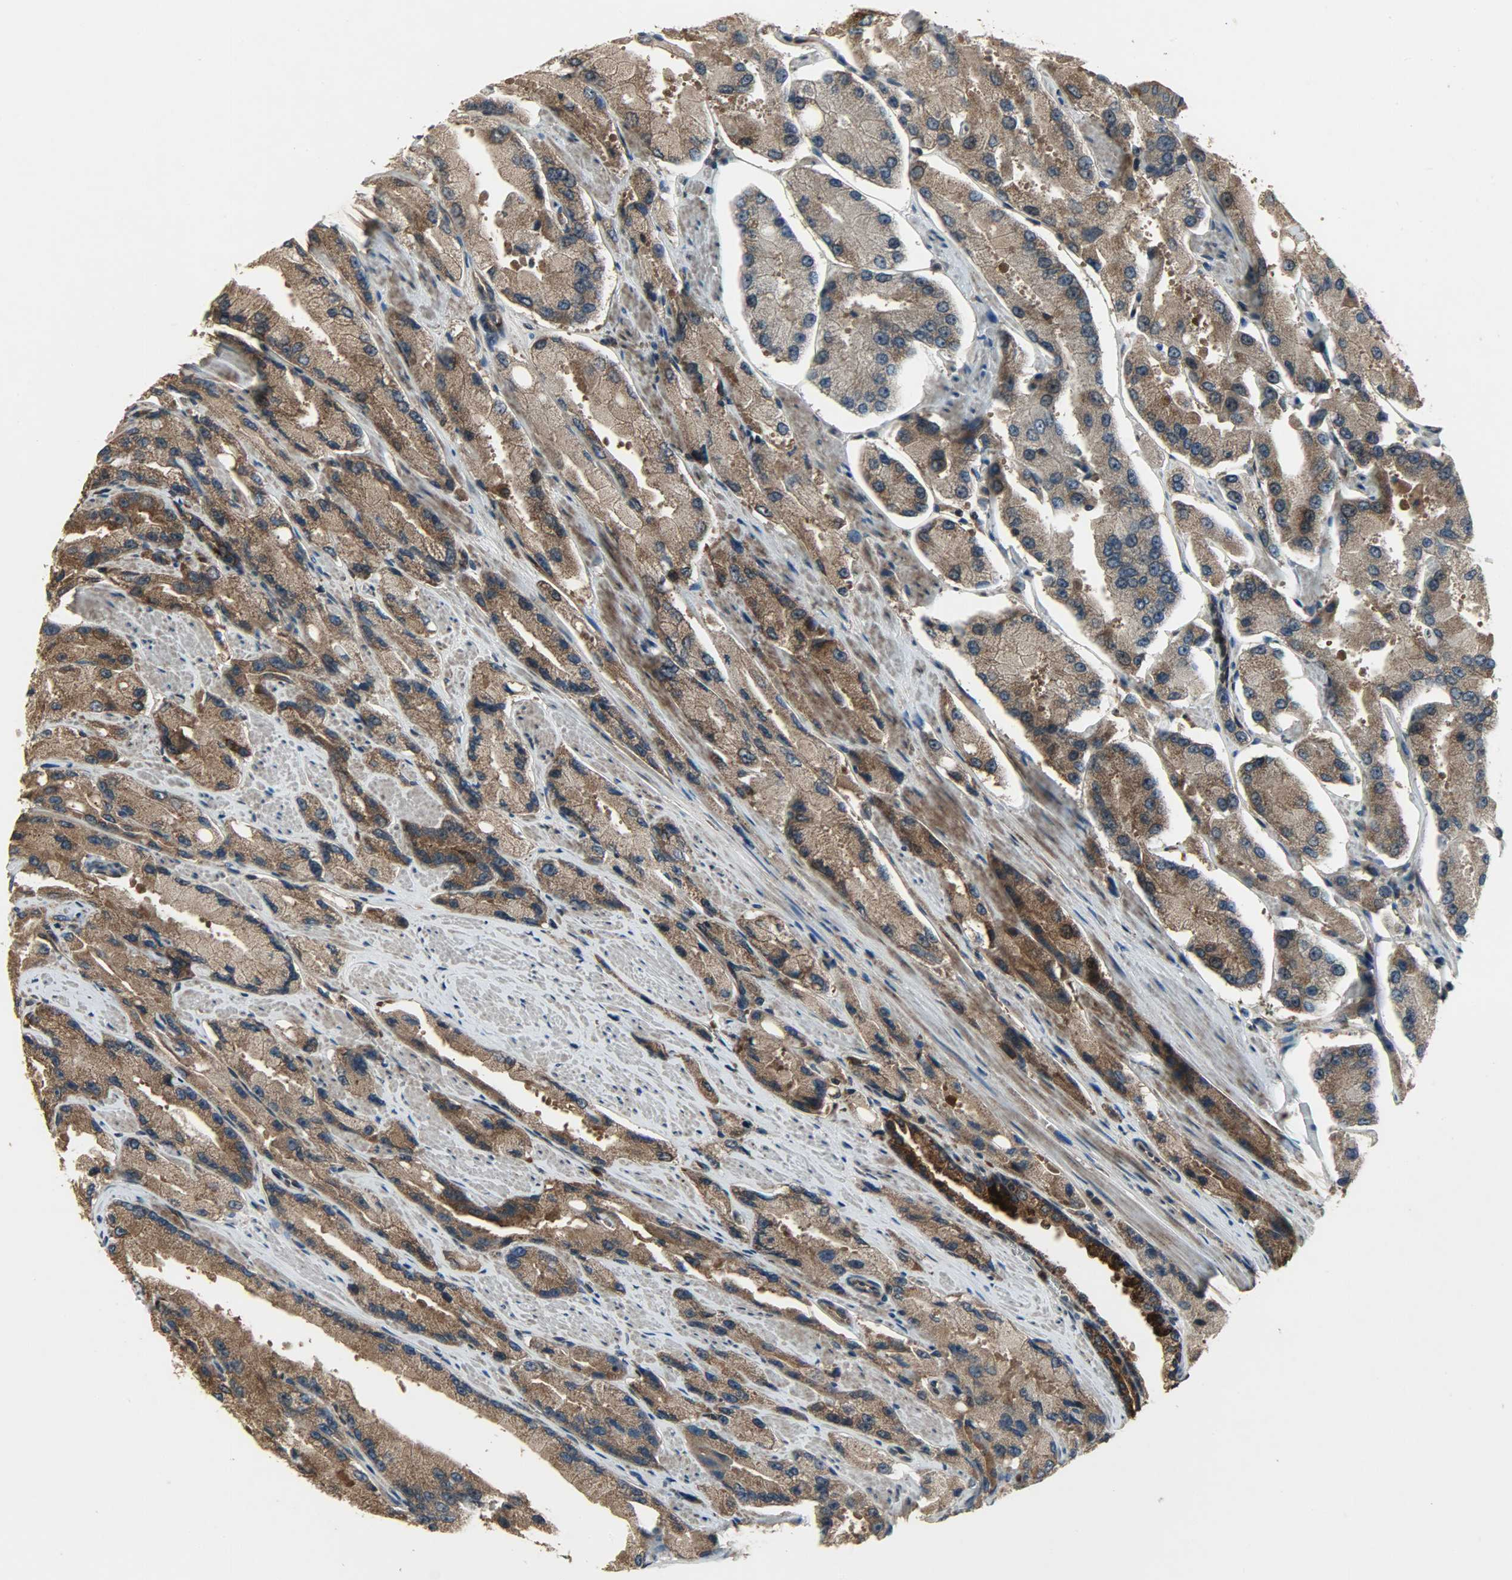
{"staining": {"intensity": "moderate", "quantity": ">75%", "location": "cytoplasmic/membranous"}, "tissue": "prostate cancer", "cell_type": "Tumor cells", "image_type": "cancer", "snomed": [{"axis": "morphology", "description": "Adenocarcinoma, High grade"}, {"axis": "topography", "description": "Prostate"}], "caption": "Human prostate adenocarcinoma (high-grade) stained with a protein marker demonstrates moderate staining in tumor cells.", "gene": "AMT", "patient": {"sex": "male", "age": 58}}